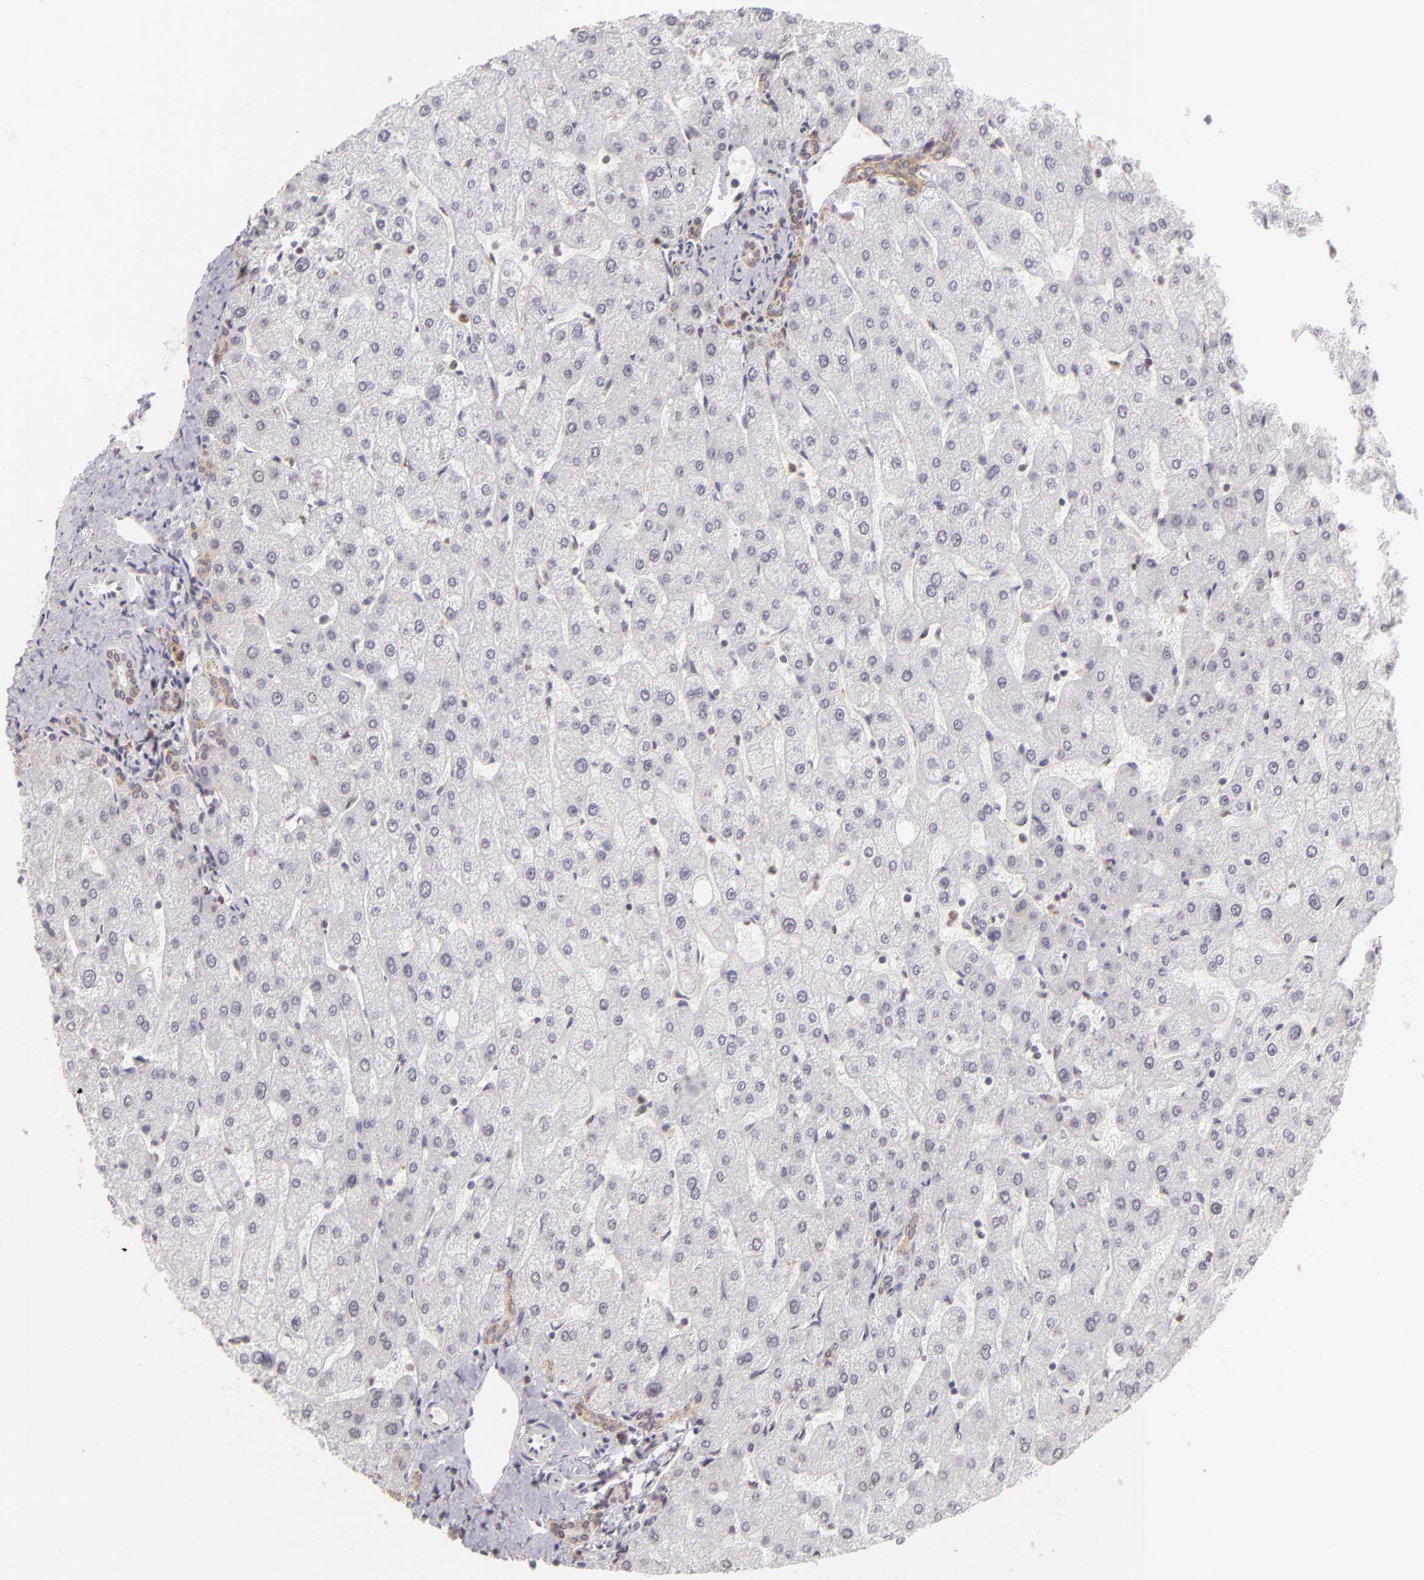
{"staining": {"intensity": "weak", "quantity": ">75%", "location": "cytoplasmic/membranous"}, "tissue": "liver", "cell_type": "Cholangiocytes", "image_type": "normal", "snomed": [{"axis": "morphology", "description": "Normal tissue, NOS"}, {"axis": "topography", "description": "Liver"}], "caption": "Approximately >75% of cholangiocytes in benign liver exhibit weak cytoplasmic/membranous protein positivity as visualized by brown immunohistochemical staining.", "gene": "ENSG00000290315", "patient": {"sex": "male", "age": 67}}